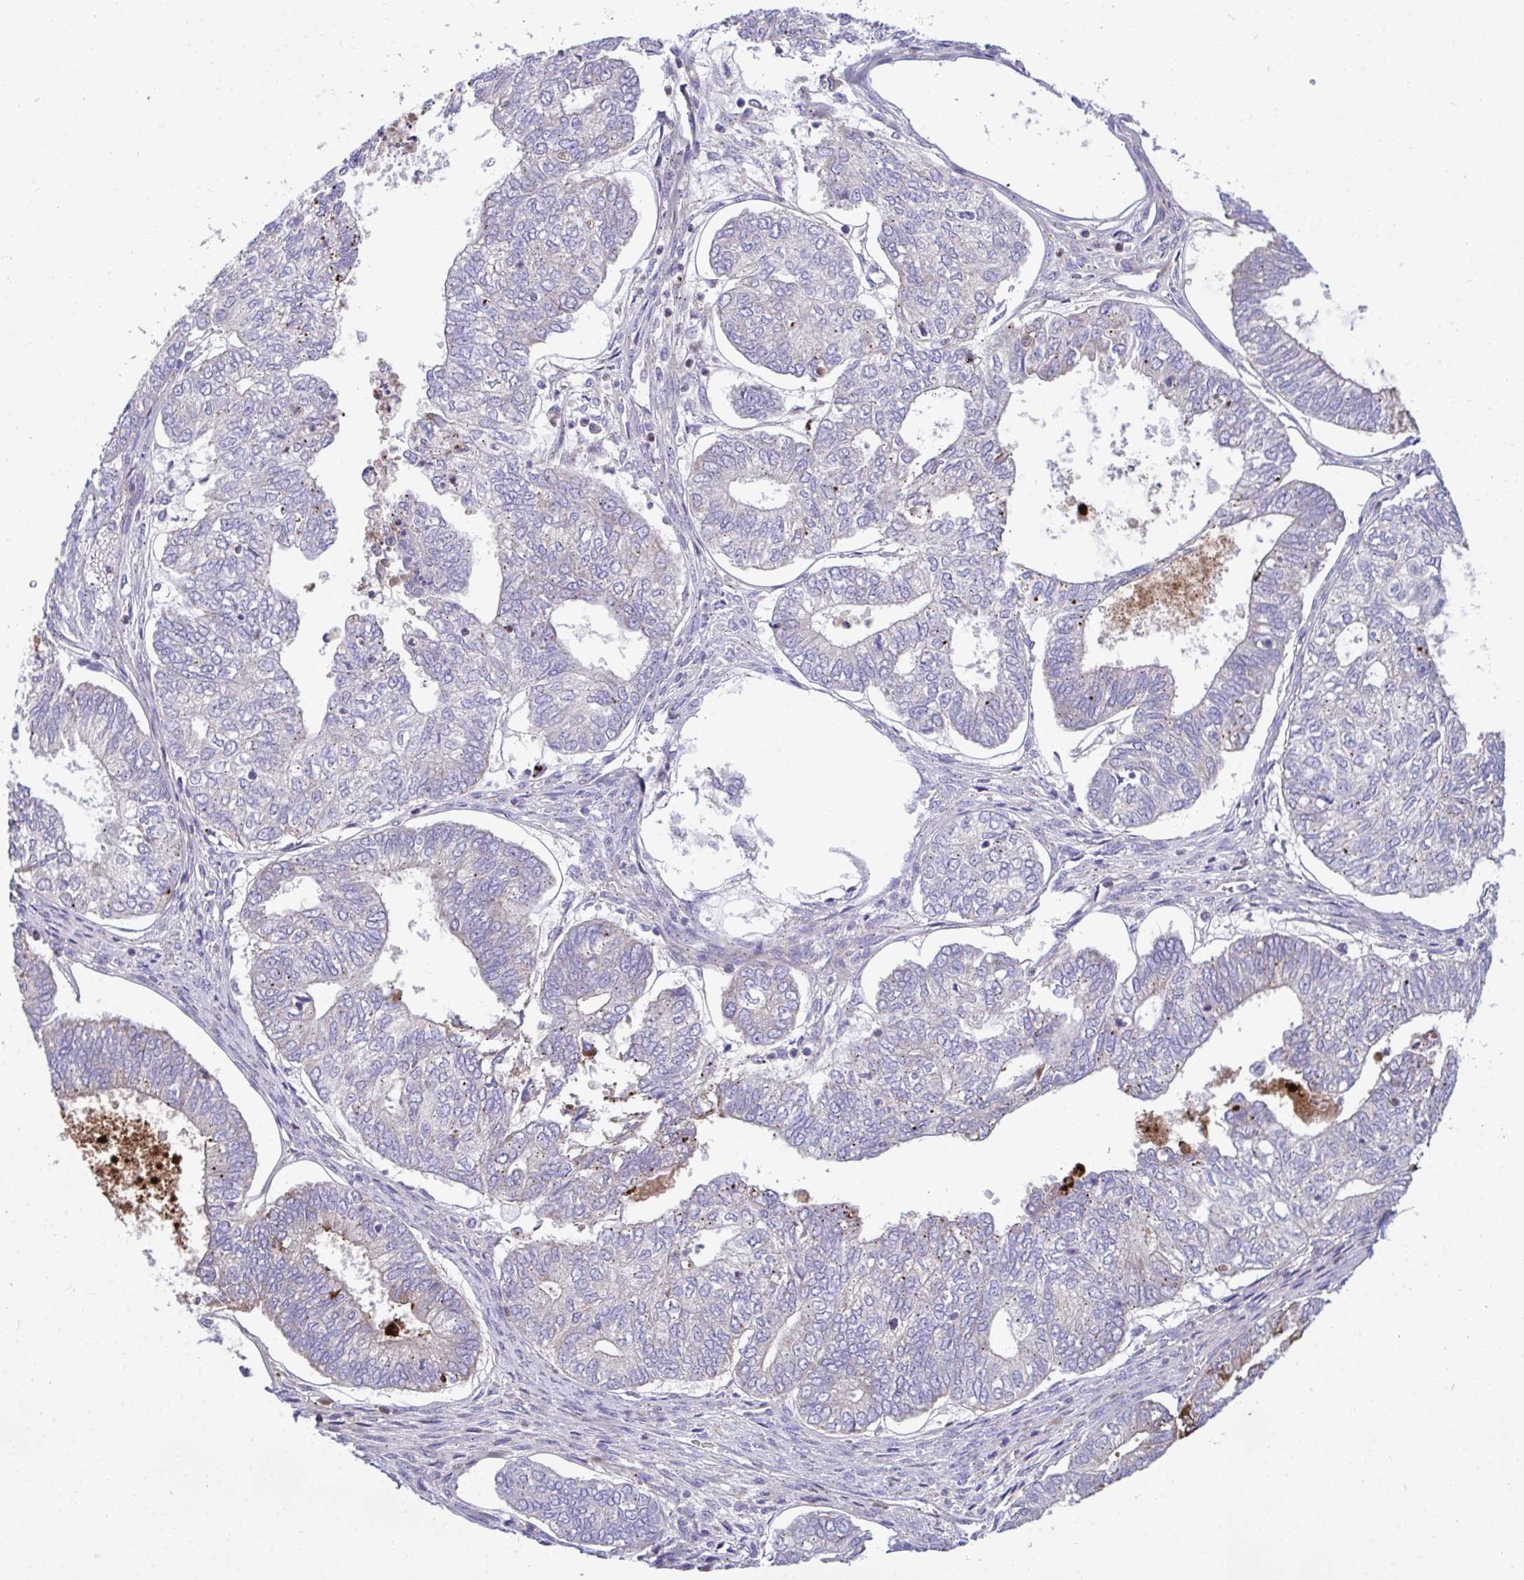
{"staining": {"intensity": "strong", "quantity": "<25%", "location": "cytoplasmic/membranous"}, "tissue": "ovarian cancer", "cell_type": "Tumor cells", "image_type": "cancer", "snomed": [{"axis": "morphology", "description": "Carcinoma, endometroid"}, {"axis": "topography", "description": "Ovary"}], "caption": "The histopathology image reveals staining of ovarian cancer (endometroid carcinoma), revealing strong cytoplasmic/membranous protein expression (brown color) within tumor cells. (DAB (3,3'-diaminobenzidine) IHC with brightfield microscopy, high magnification).", "gene": "MRPS16", "patient": {"sex": "female", "age": 64}}